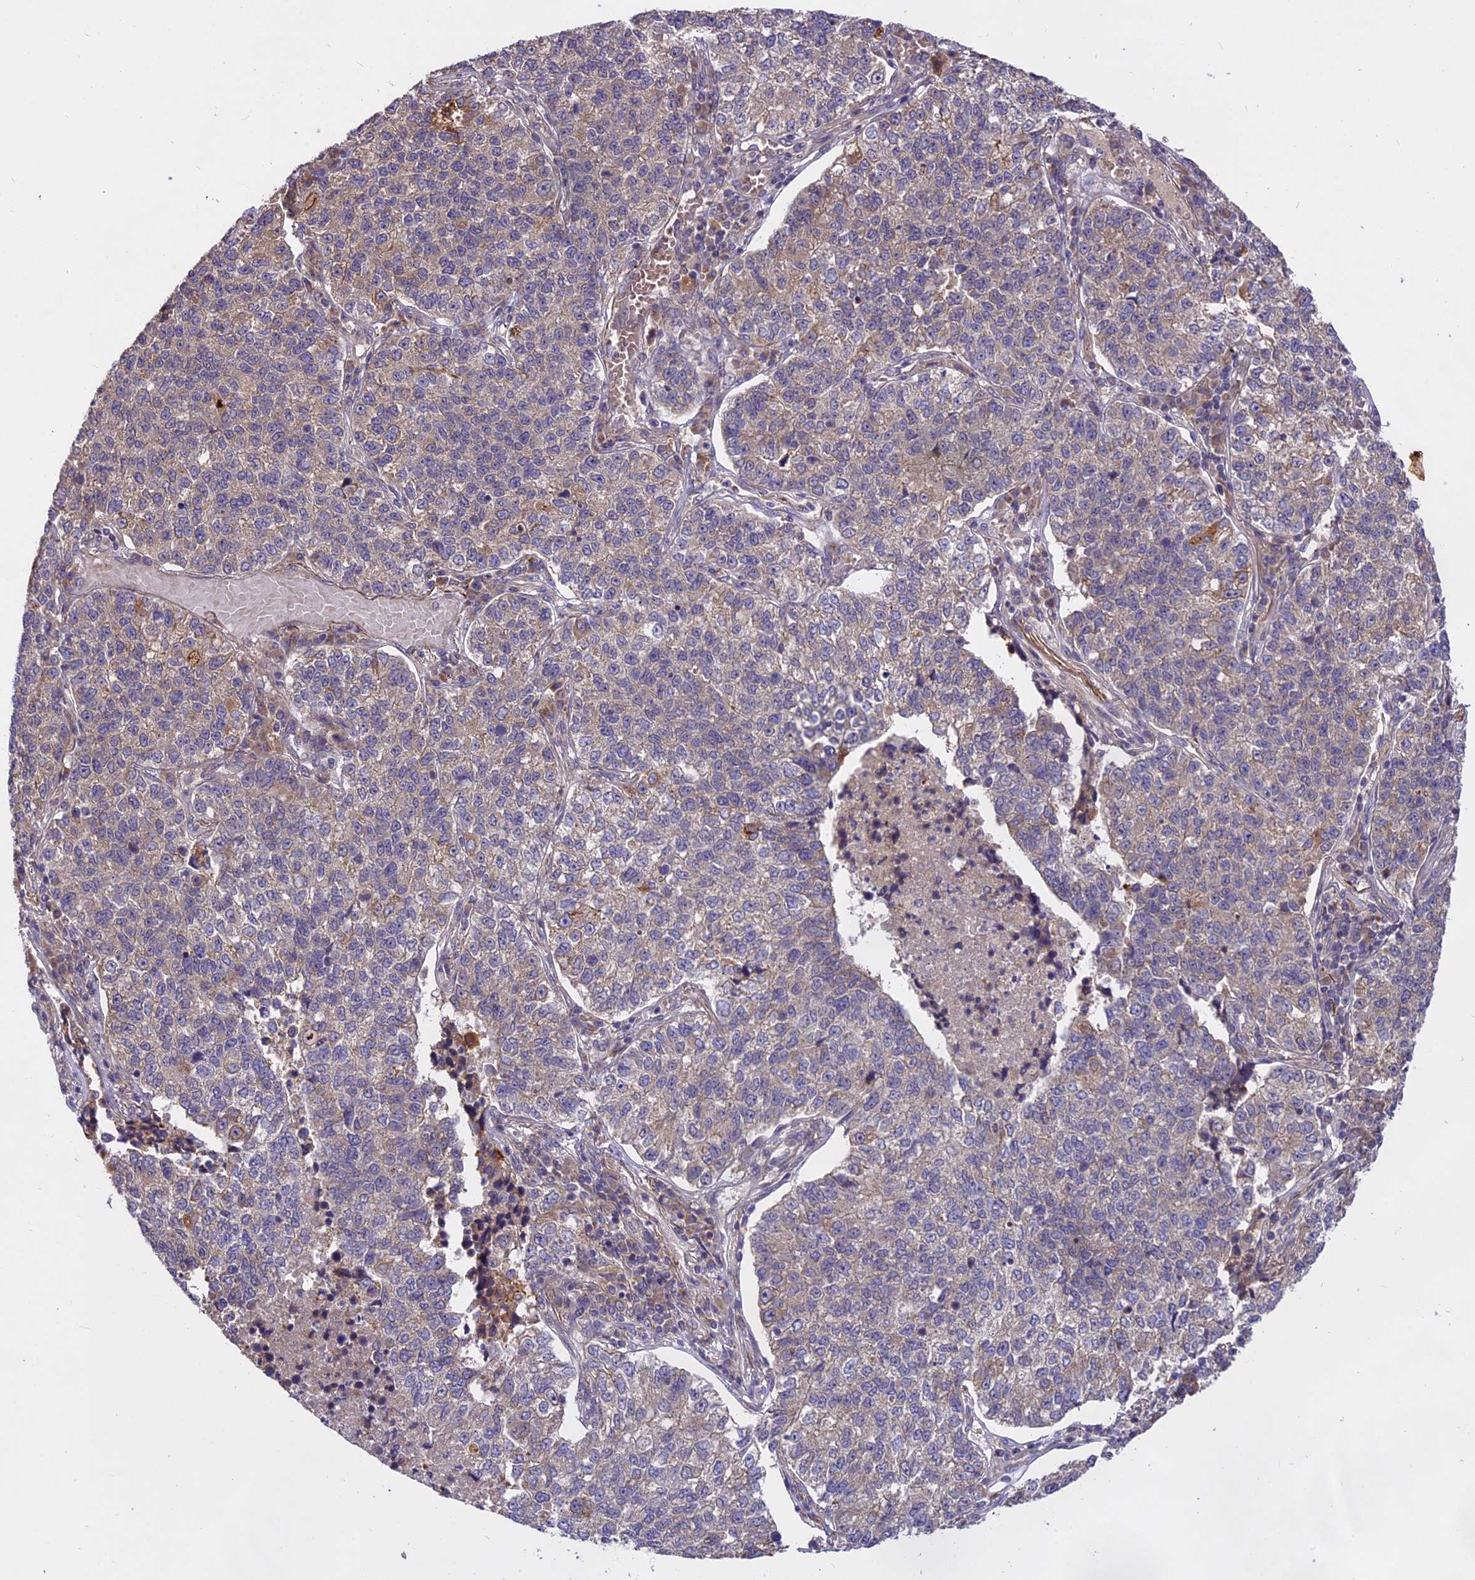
{"staining": {"intensity": "negative", "quantity": "none", "location": "none"}, "tissue": "lung cancer", "cell_type": "Tumor cells", "image_type": "cancer", "snomed": [{"axis": "morphology", "description": "Adenocarcinoma, NOS"}, {"axis": "topography", "description": "Lung"}], "caption": "A photomicrograph of human lung adenocarcinoma is negative for staining in tumor cells. Nuclei are stained in blue.", "gene": "MEMO1", "patient": {"sex": "male", "age": 49}}